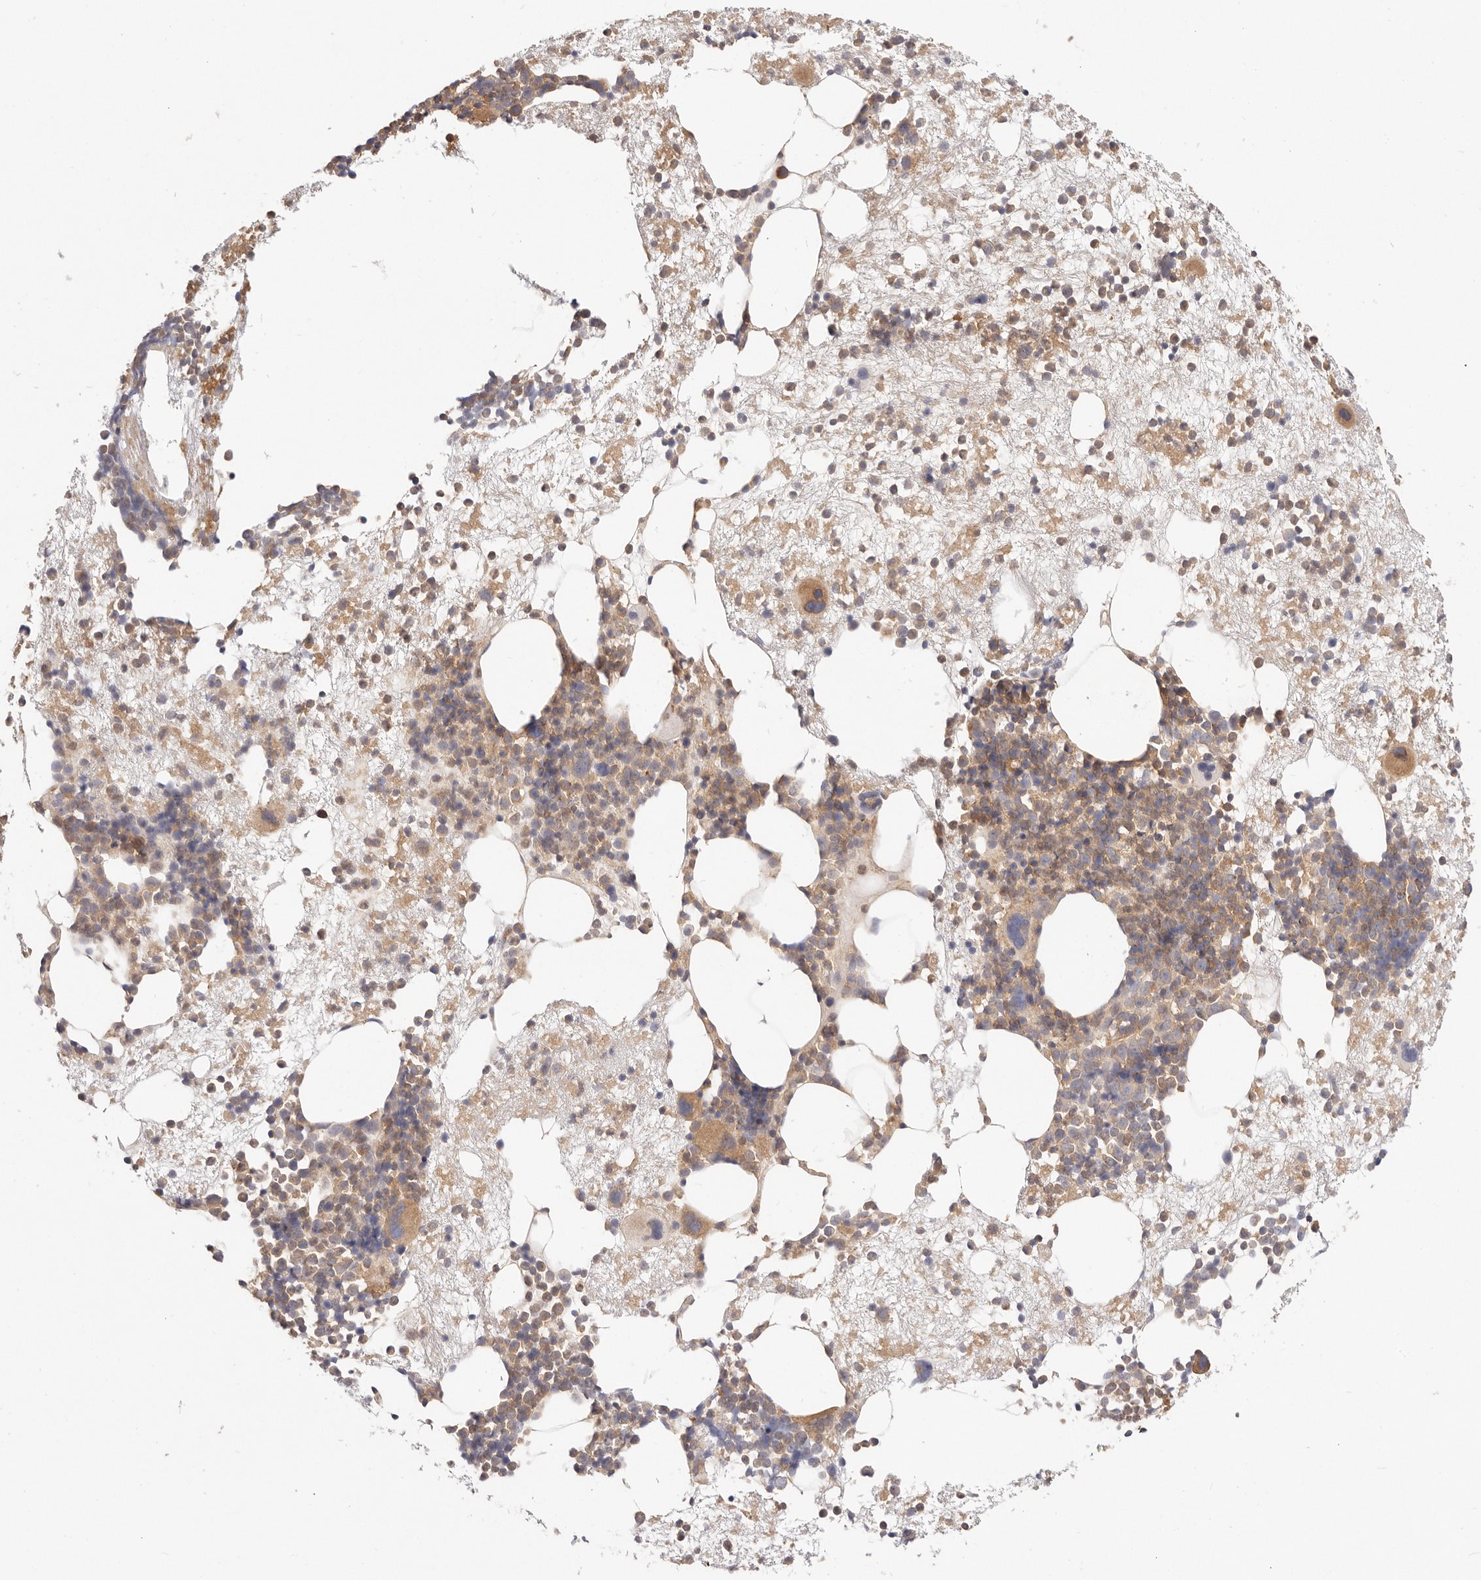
{"staining": {"intensity": "moderate", "quantity": ">75%", "location": "cytoplasmic/membranous"}, "tissue": "bone marrow", "cell_type": "Hematopoietic cells", "image_type": "normal", "snomed": [{"axis": "morphology", "description": "Normal tissue, NOS"}, {"axis": "topography", "description": "Bone marrow"}], "caption": "Hematopoietic cells reveal medium levels of moderate cytoplasmic/membranous positivity in approximately >75% of cells in benign bone marrow. (DAB IHC, brown staining for protein, blue staining for nuclei).", "gene": "KCMF1", "patient": {"sex": "male", "age": 54}}